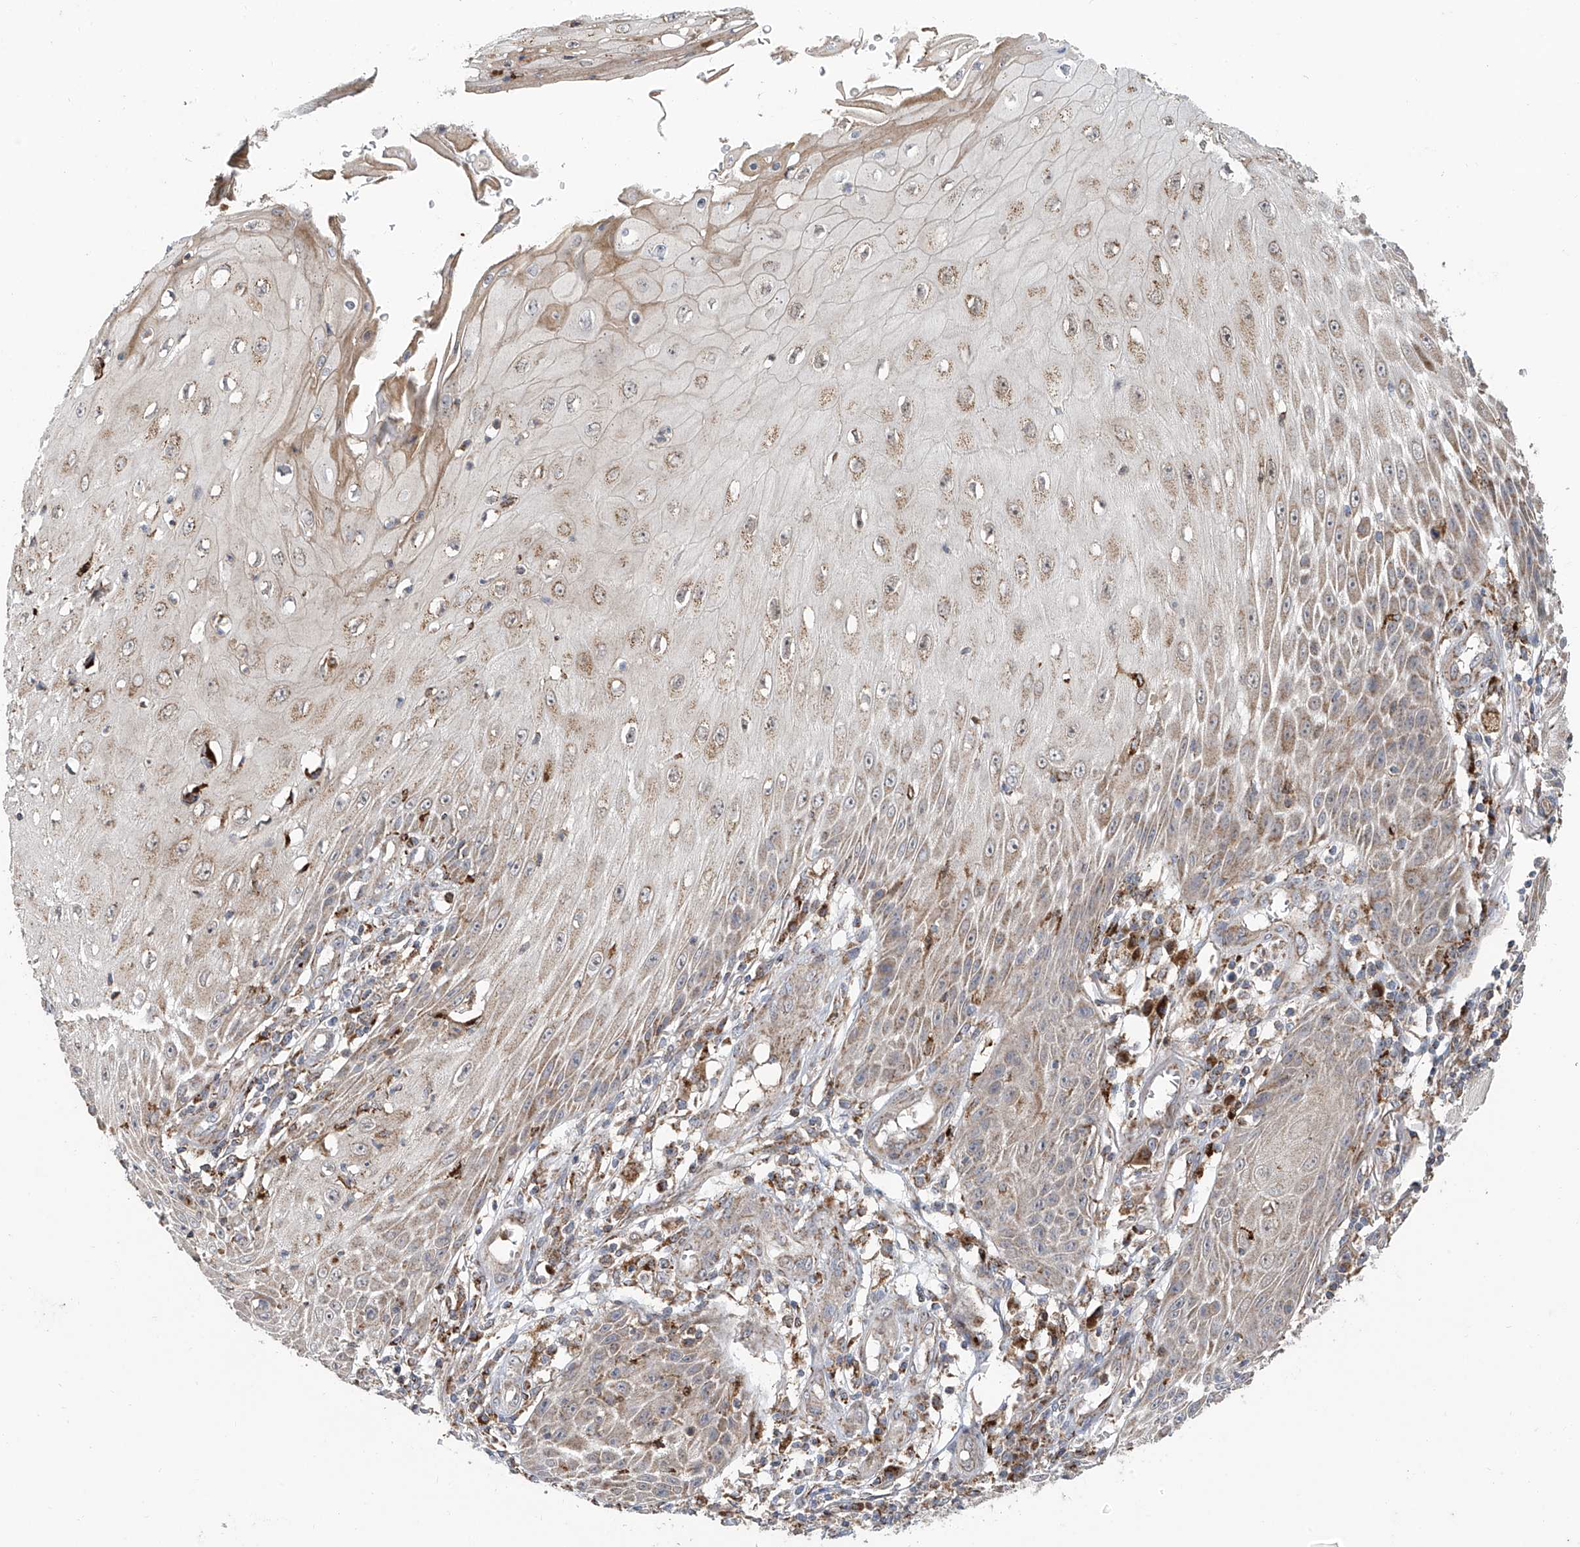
{"staining": {"intensity": "weak", "quantity": "25%-75%", "location": "cytoplasmic/membranous"}, "tissue": "skin cancer", "cell_type": "Tumor cells", "image_type": "cancer", "snomed": [{"axis": "morphology", "description": "Squamous cell carcinoma, NOS"}, {"axis": "topography", "description": "Skin"}], "caption": "Protein staining of skin squamous cell carcinoma tissue exhibits weak cytoplasmic/membranous positivity in approximately 25%-75% of tumor cells. (DAB (3,3'-diaminobenzidine) = brown stain, brightfield microscopy at high magnification).", "gene": "C2orf74", "patient": {"sex": "female", "age": 73}}